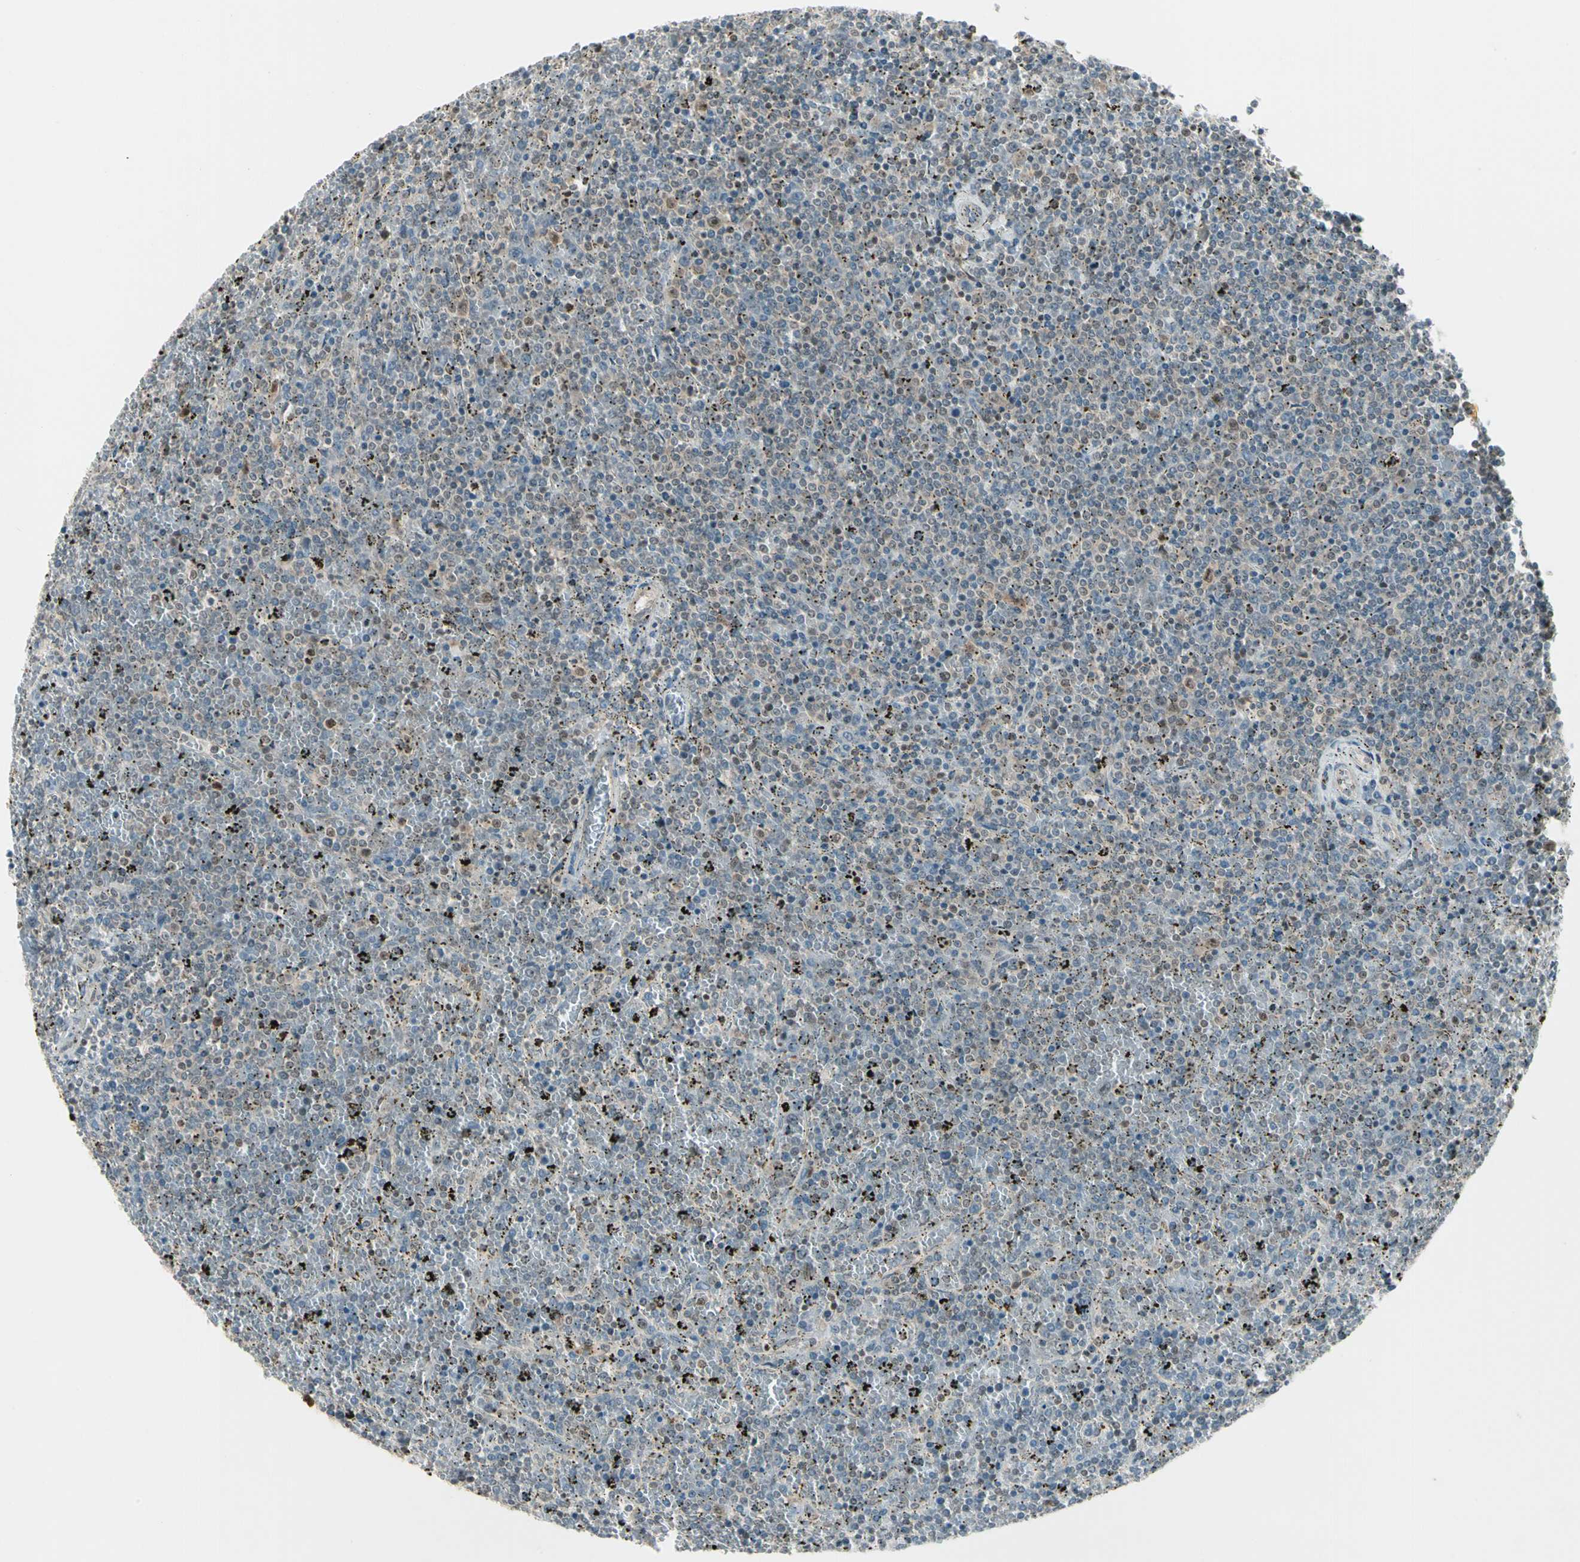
{"staining": {"intensity": "weak", "quantity": "25%-75%", "location": "nuclear"}, "tissue": "lymphoma", "cell_type": "Tumor cells", "image_type": "cancer", "snomed": [{"axis": "morphology", "description": "Malignant lymphoma, non-Hodgkin's type, Low grade"}, {"axis": "topography", "description": "Spleen"}], "caption": "Lymphoma stained with a brown dye demonstrates weak nuclear positive positivity in about 25%-75% of tumor cells.", "gene": "GTF3A", "patient": {"sex": "female", "age": 77}}